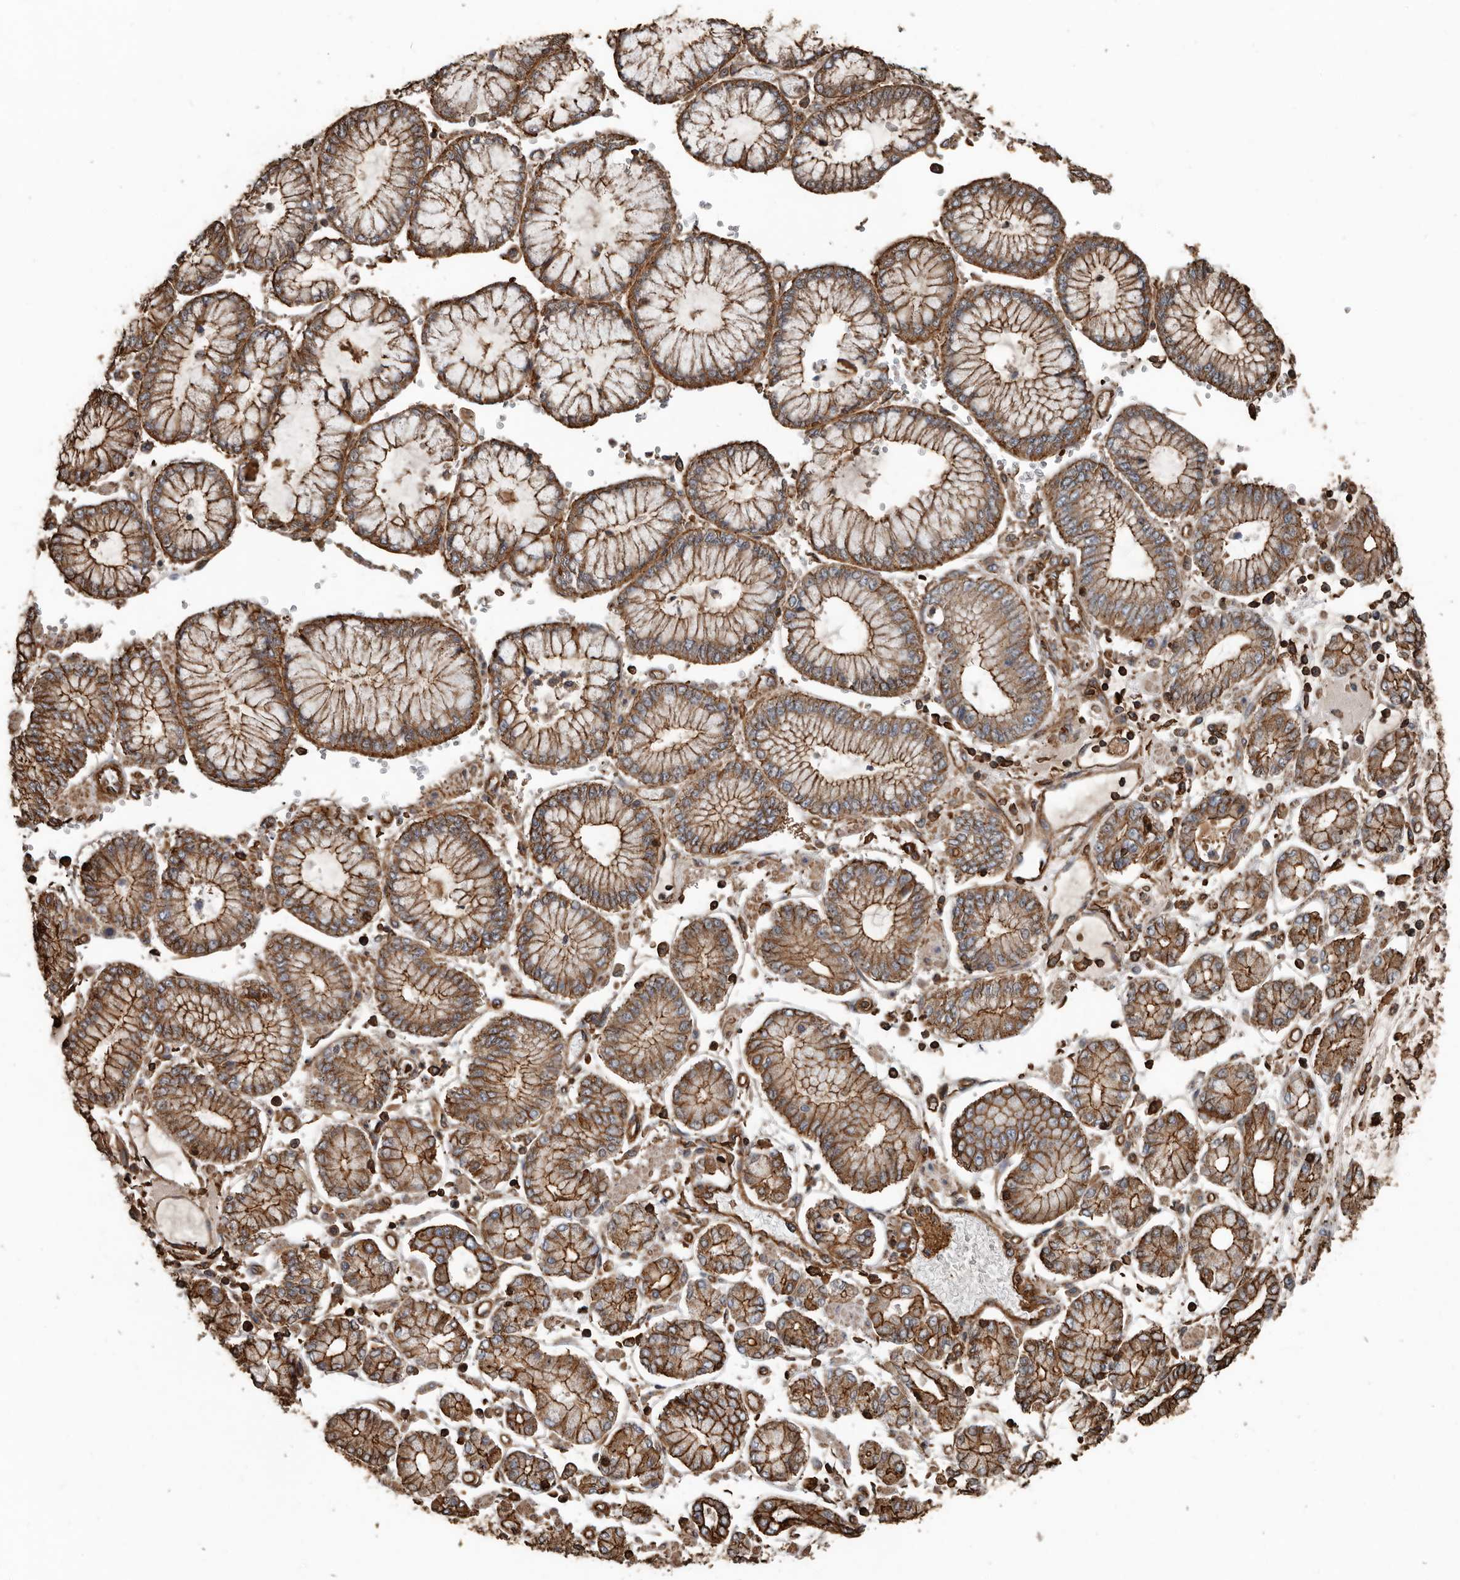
{"staining": {"intensity": "strong", "quantity": ">75%", "location": "cytoplasmic/membranous"}, "tissue": "stomach cancer", "cell_type": "Tumor cells", "image_type": "cancer", "snomed": [{"axis": "morphology", "description": "Adenocarcinoma, NOS"}, {"axis": "topography", "description": "Stomach"}], "caption": "Immunohistochemistry micrograph of neoplastic tissue: human stomach cancer stained using immunohistochemistry (IHC) demonstrates high levels of strong protein expression localized specifically in the cytoplasmic/membranous of tumor cells, appearing as a cytoplasmic/membranous brown color.", "gene": "DENND6B", "patient": {"sex": "male", "age": 76}}